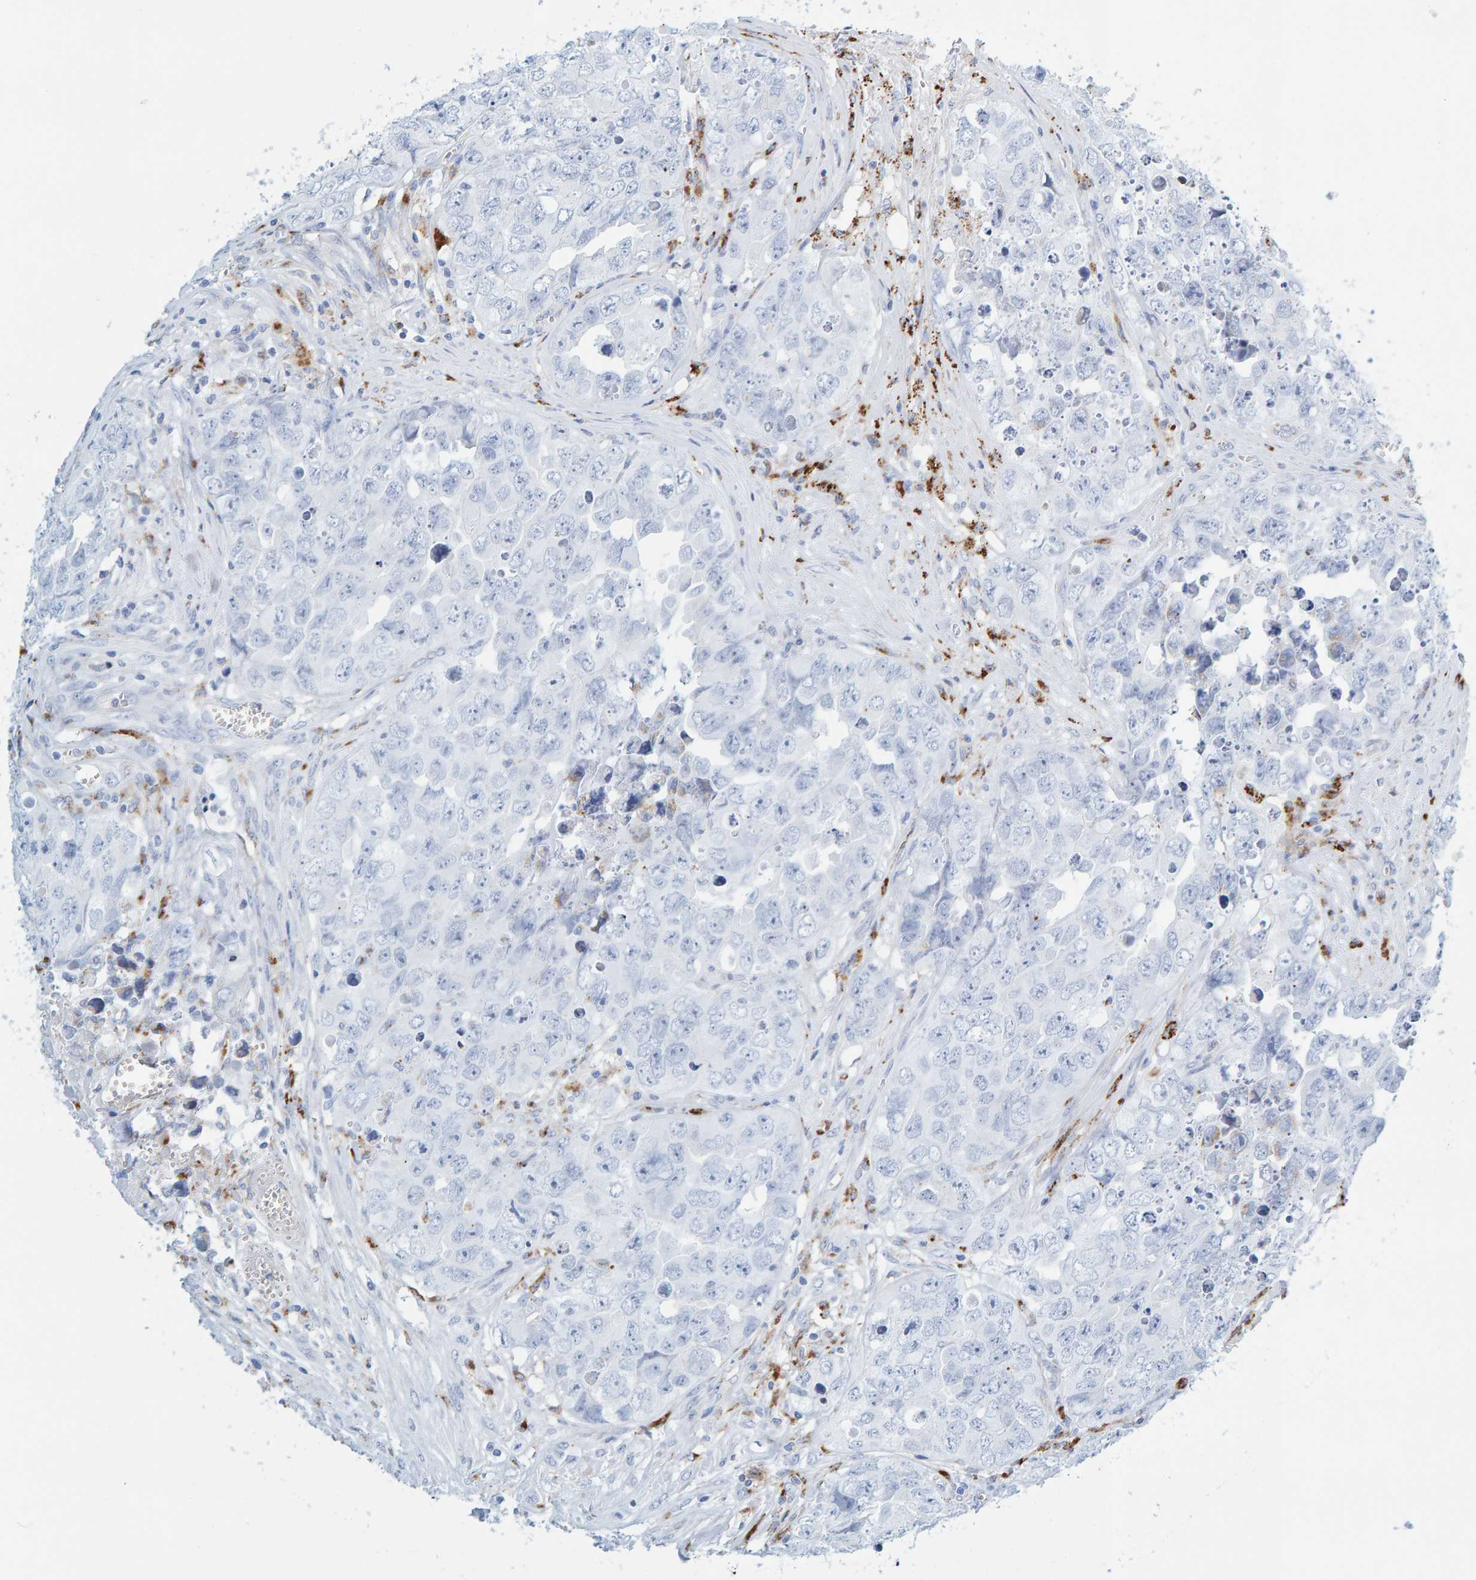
{"staining": {"intensity": "negative", "quantity": "none", "location": "none"}, "tissue": "testis cancer", "cell_type": "Tumor cells", "image_type": "cancer", "snomed": [{"axis": "morphology", "description": "Seminoma, NOS"}, {"axis": "morphology", "description": "Carcinoma, Embryonal, NOS"}, {"axis": "topography", "description": "Testis"}], "caption": "Photomicrograph shows no protein expression in tumor cells of testis seminoma tissue.", "gene": "BIN3", "patient": {"sex": "male", "age": 43}}